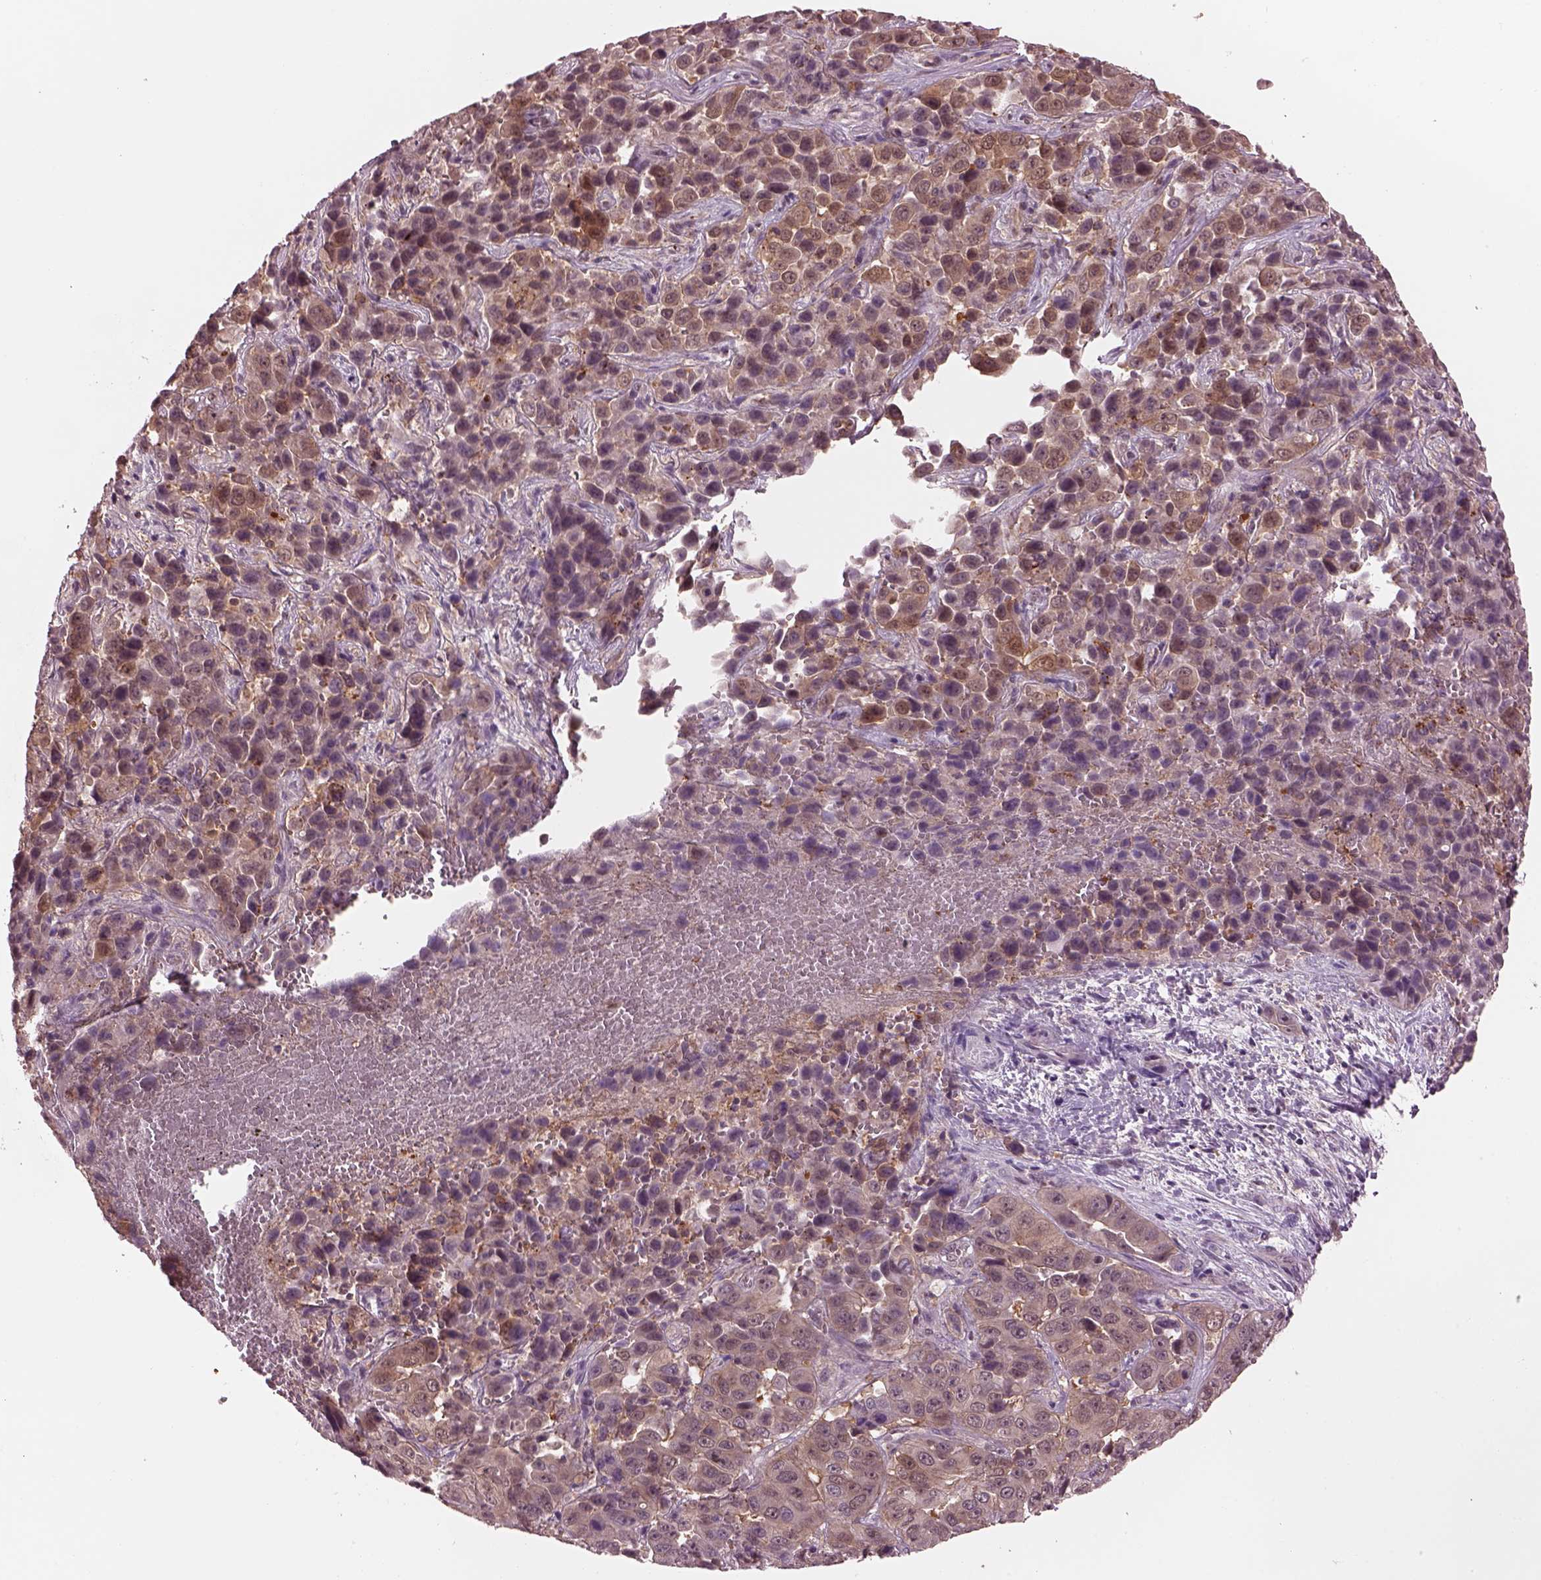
{"staining": {"intensity": "weak", "quantity": ">75%", "location": "cytoplasmic/membranous"}, "tissue": "liver cancer", "cell_type": "Tumor cells", "image_type": "cancer", "snomed": [{"axis": "morphology", "description": "Cholangiocarcinoma"}, {"axis": "topography", "description": "Liver"}], "caption": "Protein positivity by immunohistochemistry (IHC) reveals weak cytoplasmic/membranous positivity in about >75% of tumor cells in cholangiocarcinoma (liver). Nuclei are stained in blue.", "gene": "SRI", "patient": {"sex": "female", "age": 52}}